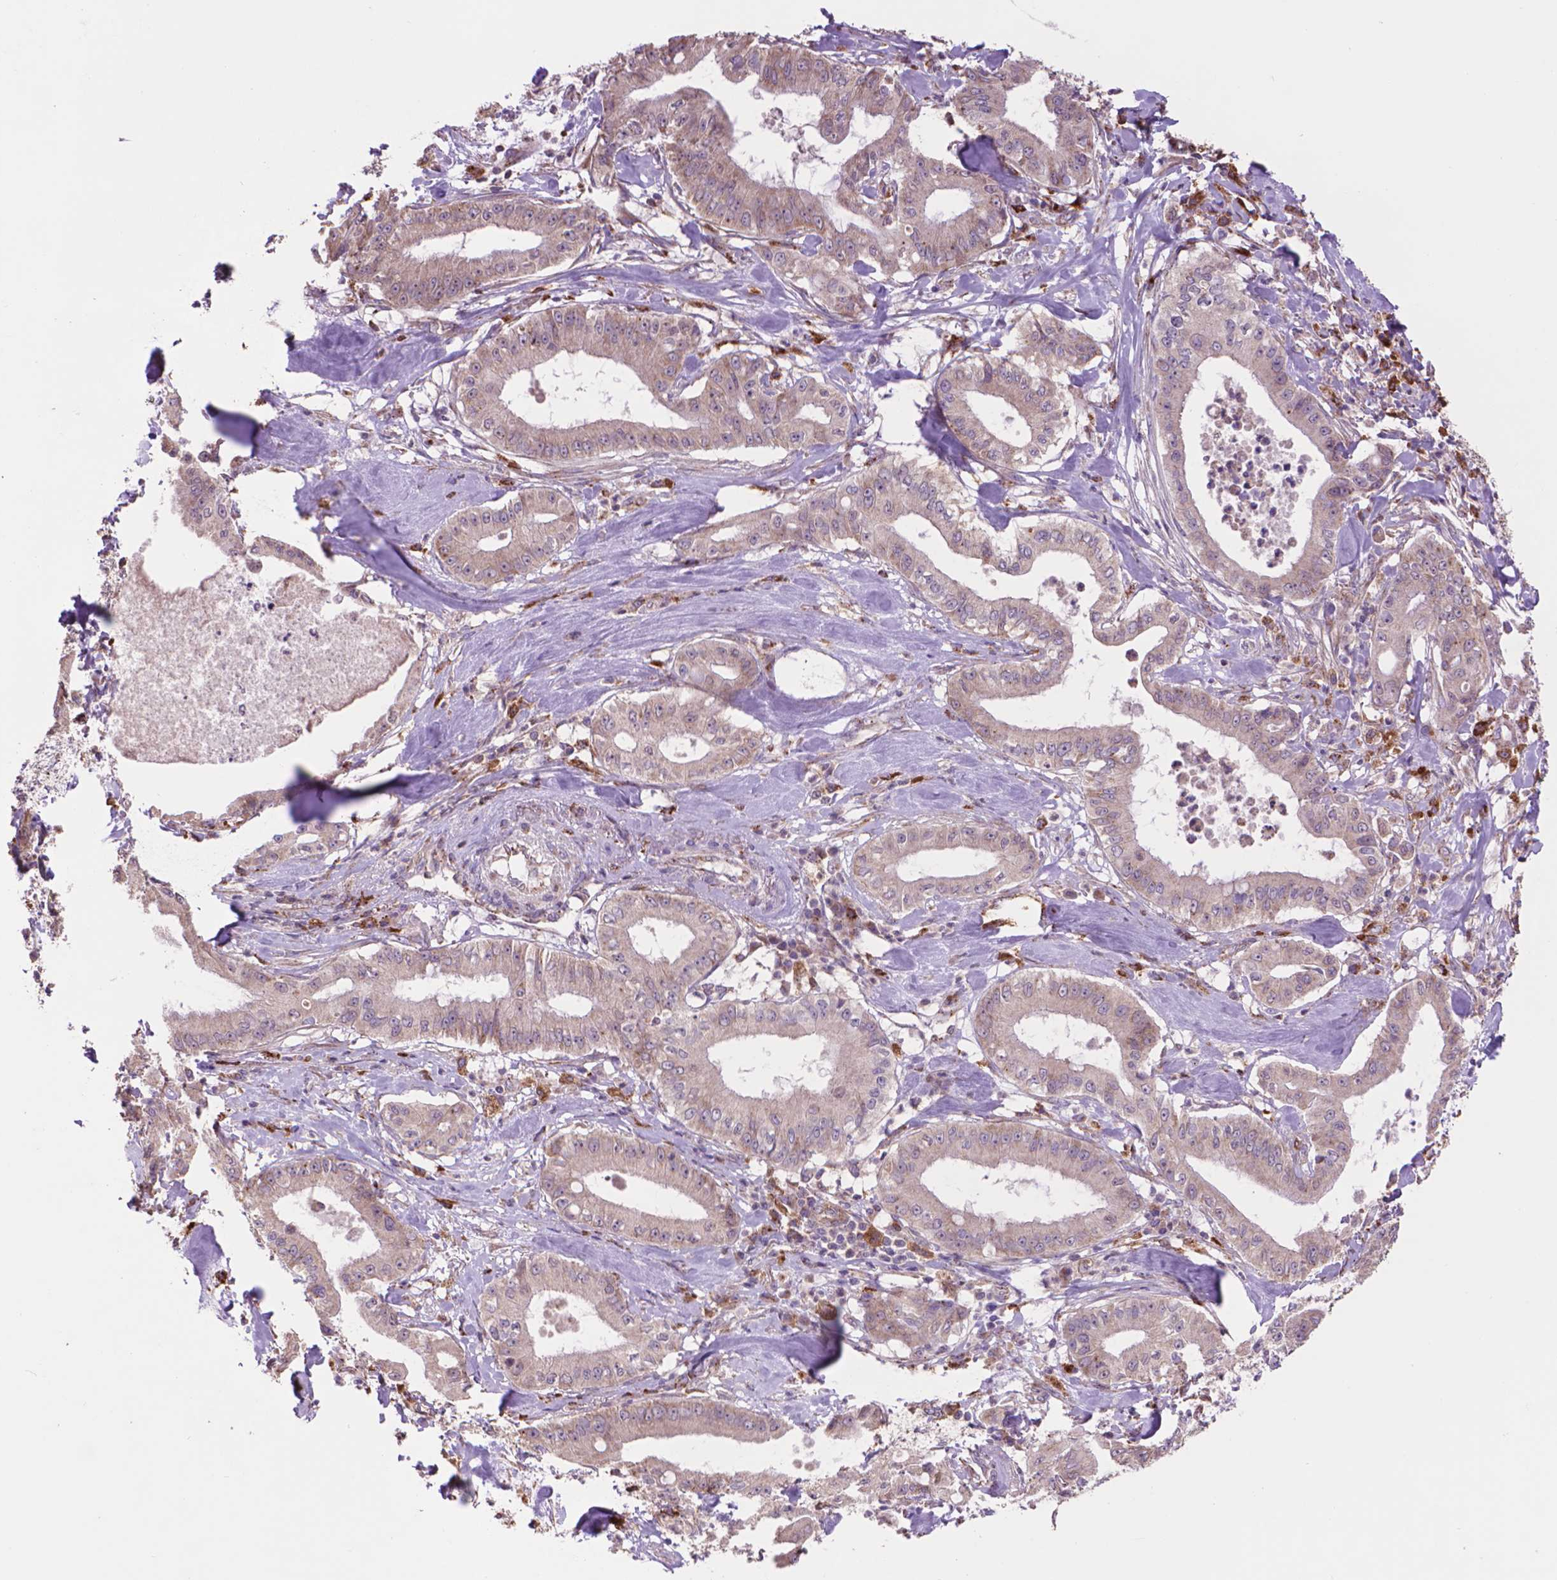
{"staining": {"intensity": "negative", "quantity": "none", "location": "none"}, "tissue": "pancreatic cancer", "cell_type": "Tumor cells", "image_type": "cancer", "snomed": [{"axis": "morphology", "description": "Adenocarcinoma, NOS"}, {"axis": "topography", "description": "Pancreas"}], "caption": "The histopathology image demonstrates no staining of tumor cells in pancreatic cancer.", "gene": "GLB1", "patient": {"sex": "male", "age": 71}}